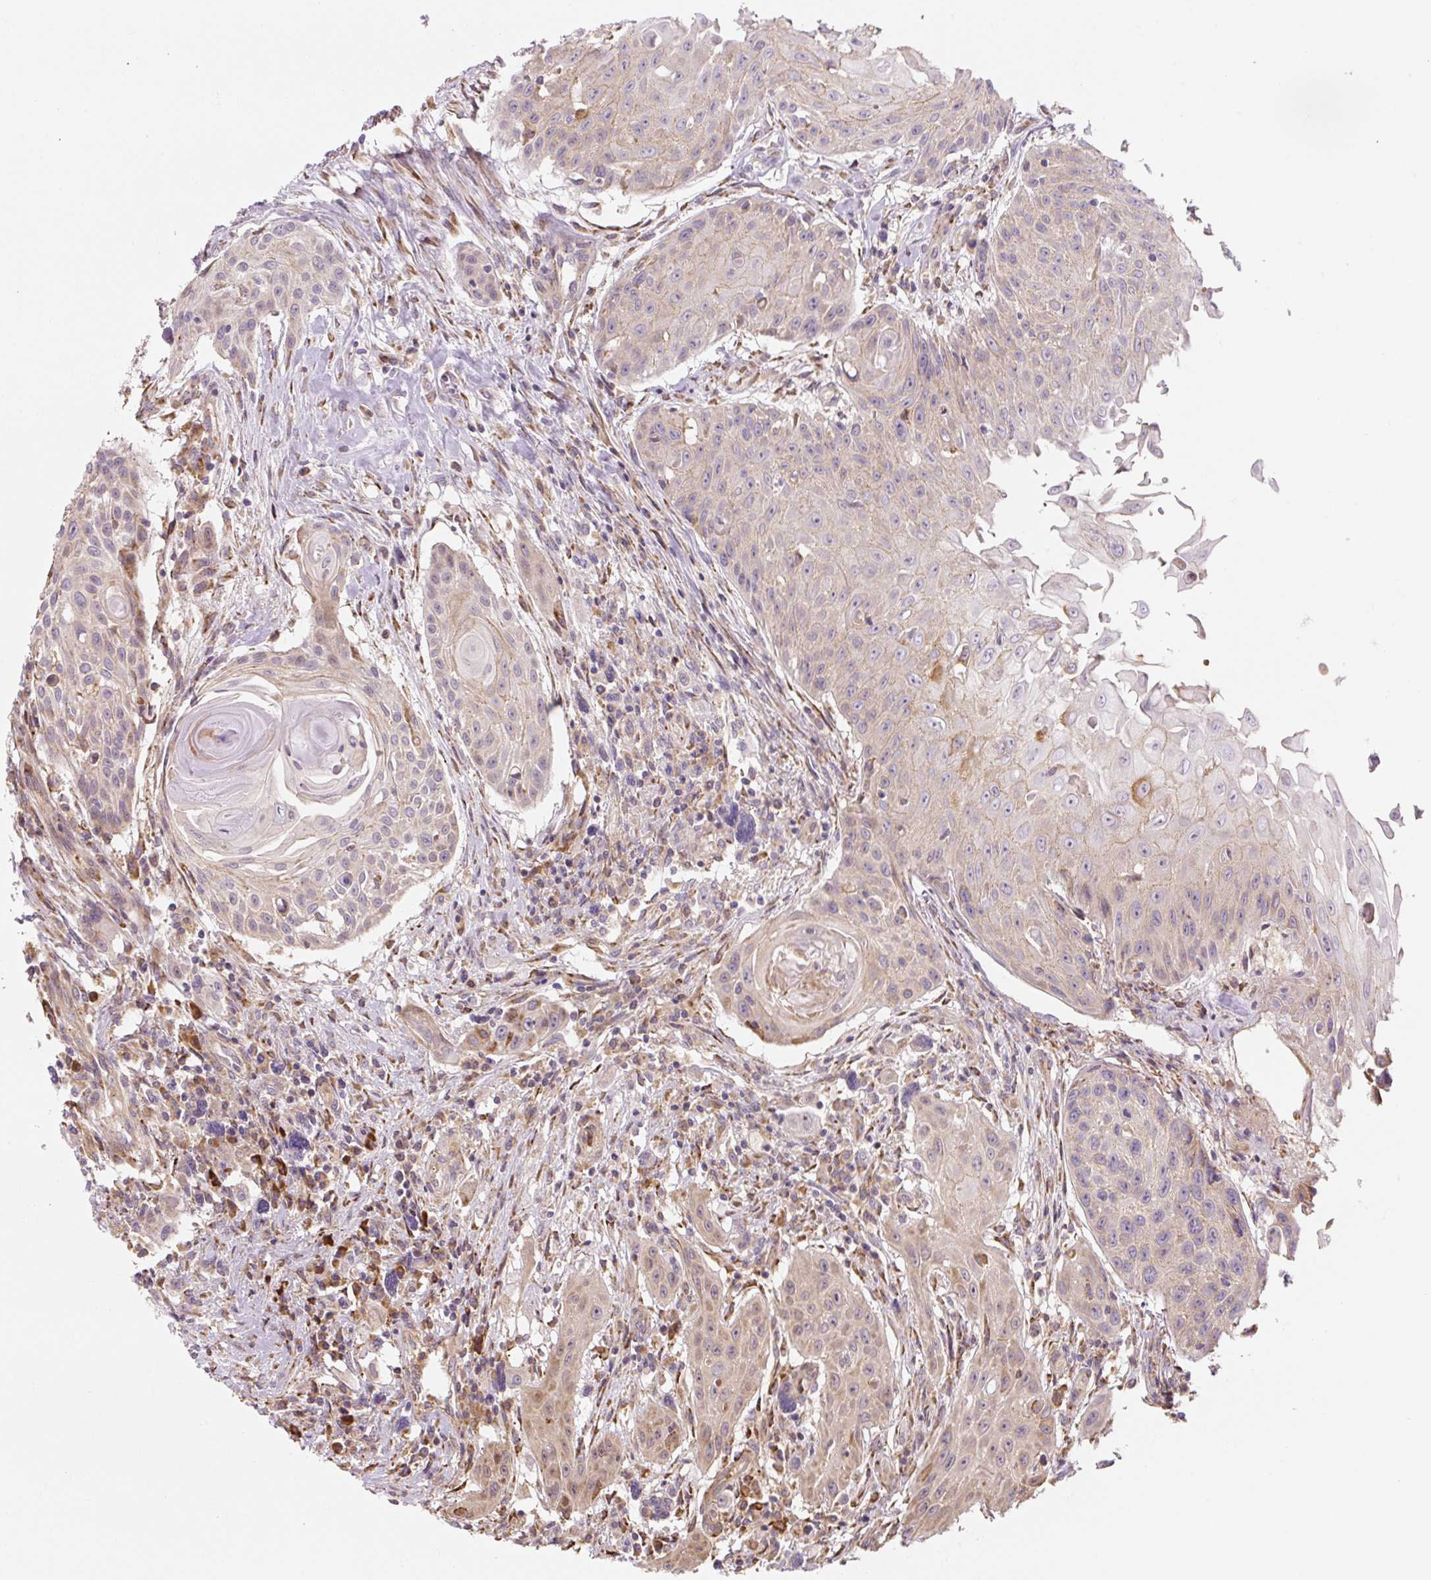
{"staining": {"intensity": "weak", "quantity": "<25%", "location": "cytoplasmic/membranous"}, "tissue": "head and neck cancer", "cell_type": "Tumor cells", "image_type": "cancer", "snomed": [{"axis": "morphology", "description": "Squamous cell carcinoma, NOS"}, {"axis": "topography", "description": "Lymph node"}, {"axis": "topography", "description": "Salivary gland"}, {"axis": "topography", "description": "Head-Neck"}], "caption": "Tumor cells are negative for brown protein staining in head and neck cancer (squamous cell carcinoma).", "gene": "RASA1", "patient": {"sex": "female", "age": 74}}